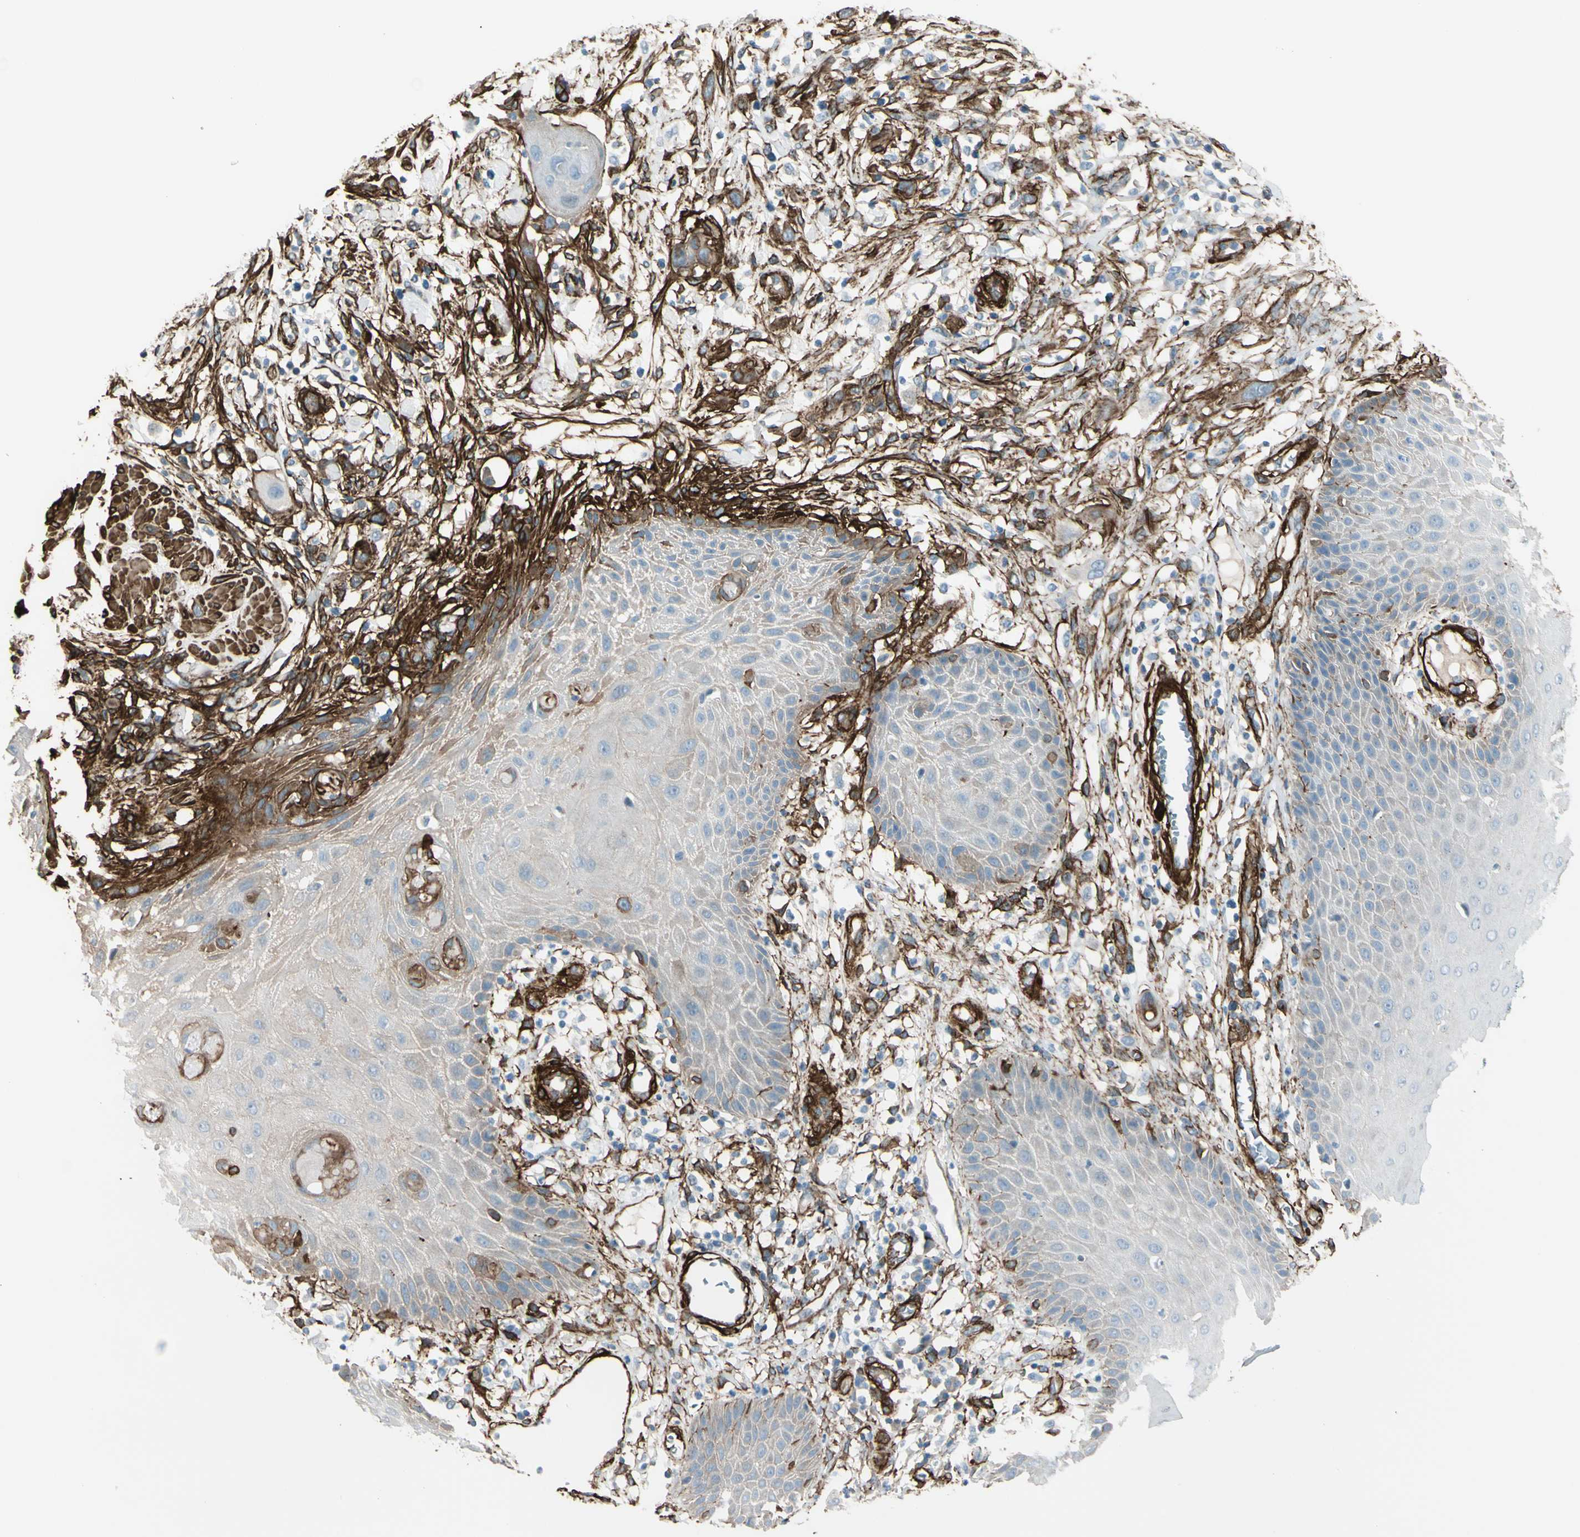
{"staining": {"intensity": "weak", "quantity": "<25%", "location": "cytoplasmic/membranous"}, "tissue": "skin cancer", "cell_type": "Tumor cells", "image_type": "cancer", "snomed": [{"axis": "morphology", "description": "Normal tissue, NOS"}, {"axis": "morphology", "description": "Squamous cell carcinoma, NOS"}, {"axis": "topography", "description": "Skin"}], "caption": "IHC histopathology image of human skin squamous cell carcinoma stained for a protein (brown), which reveals no positivity in tumor cells.", "gene": "CALD1", "patient": {"sex": "female", "age": 59}}